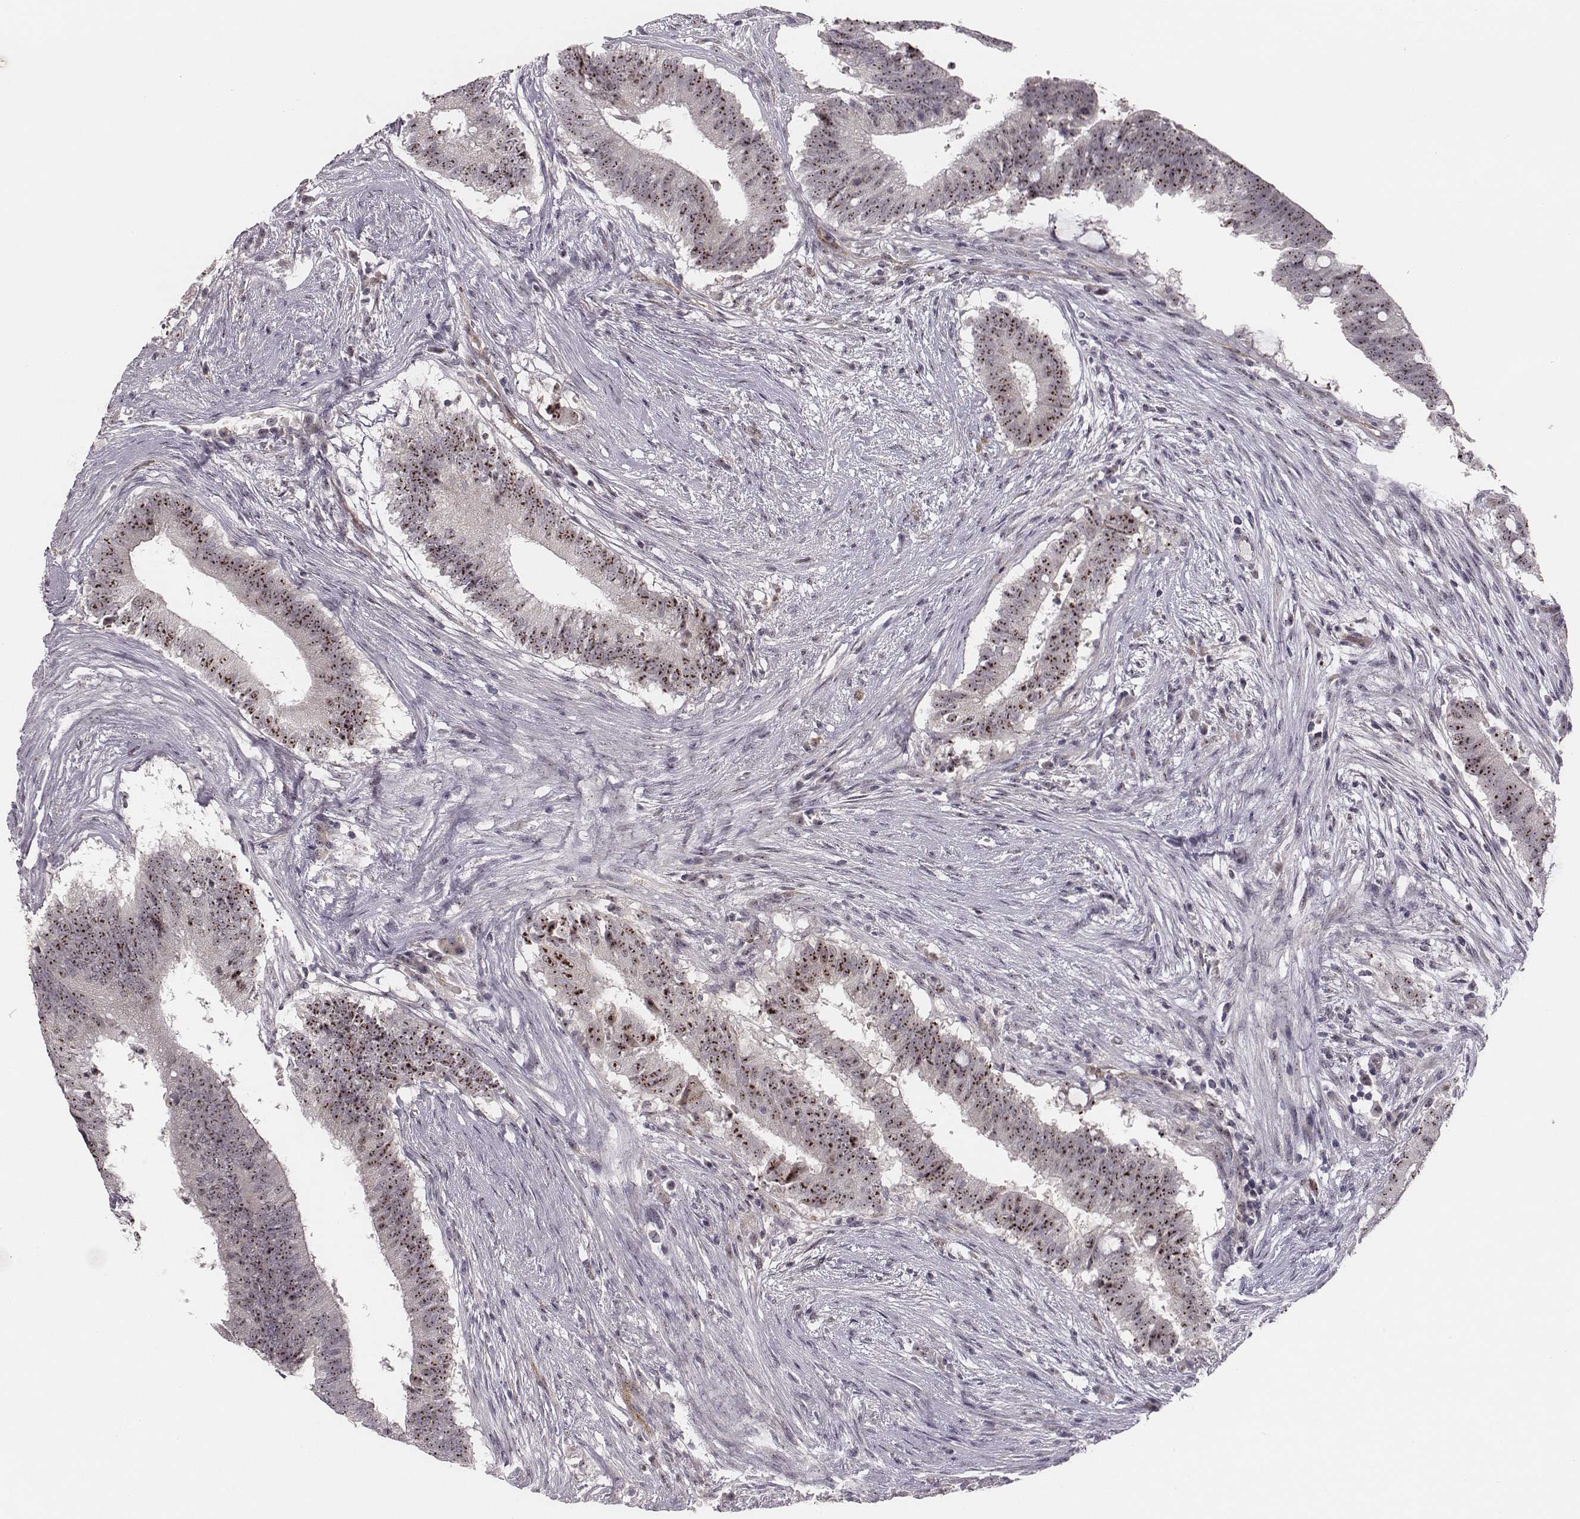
{"staining": {"intensity": "strong", "quantity": ">75%", "location": "nuclear"}, "tissue": "colorectal cancer", "cell_type": "Tumor cells", "image_type": "cancer", "snomed": [{"axis": "morphology", "description": "Adenocarcinoma, NOS"}, {"axis": "topography", "description": "Colon"}], "caption": "An immunohistochemistry (IHC) histopathology image of tumor tissue is shown. Protein staining in brown labels strong nuclear positivity in colorectal adenocarcinoma within tumor cells. Ihc stains the protein of interest in brown and the nuclei are stained blue.", "gene": "NIFK", "patient": {"sex": "female", "age": 43}}